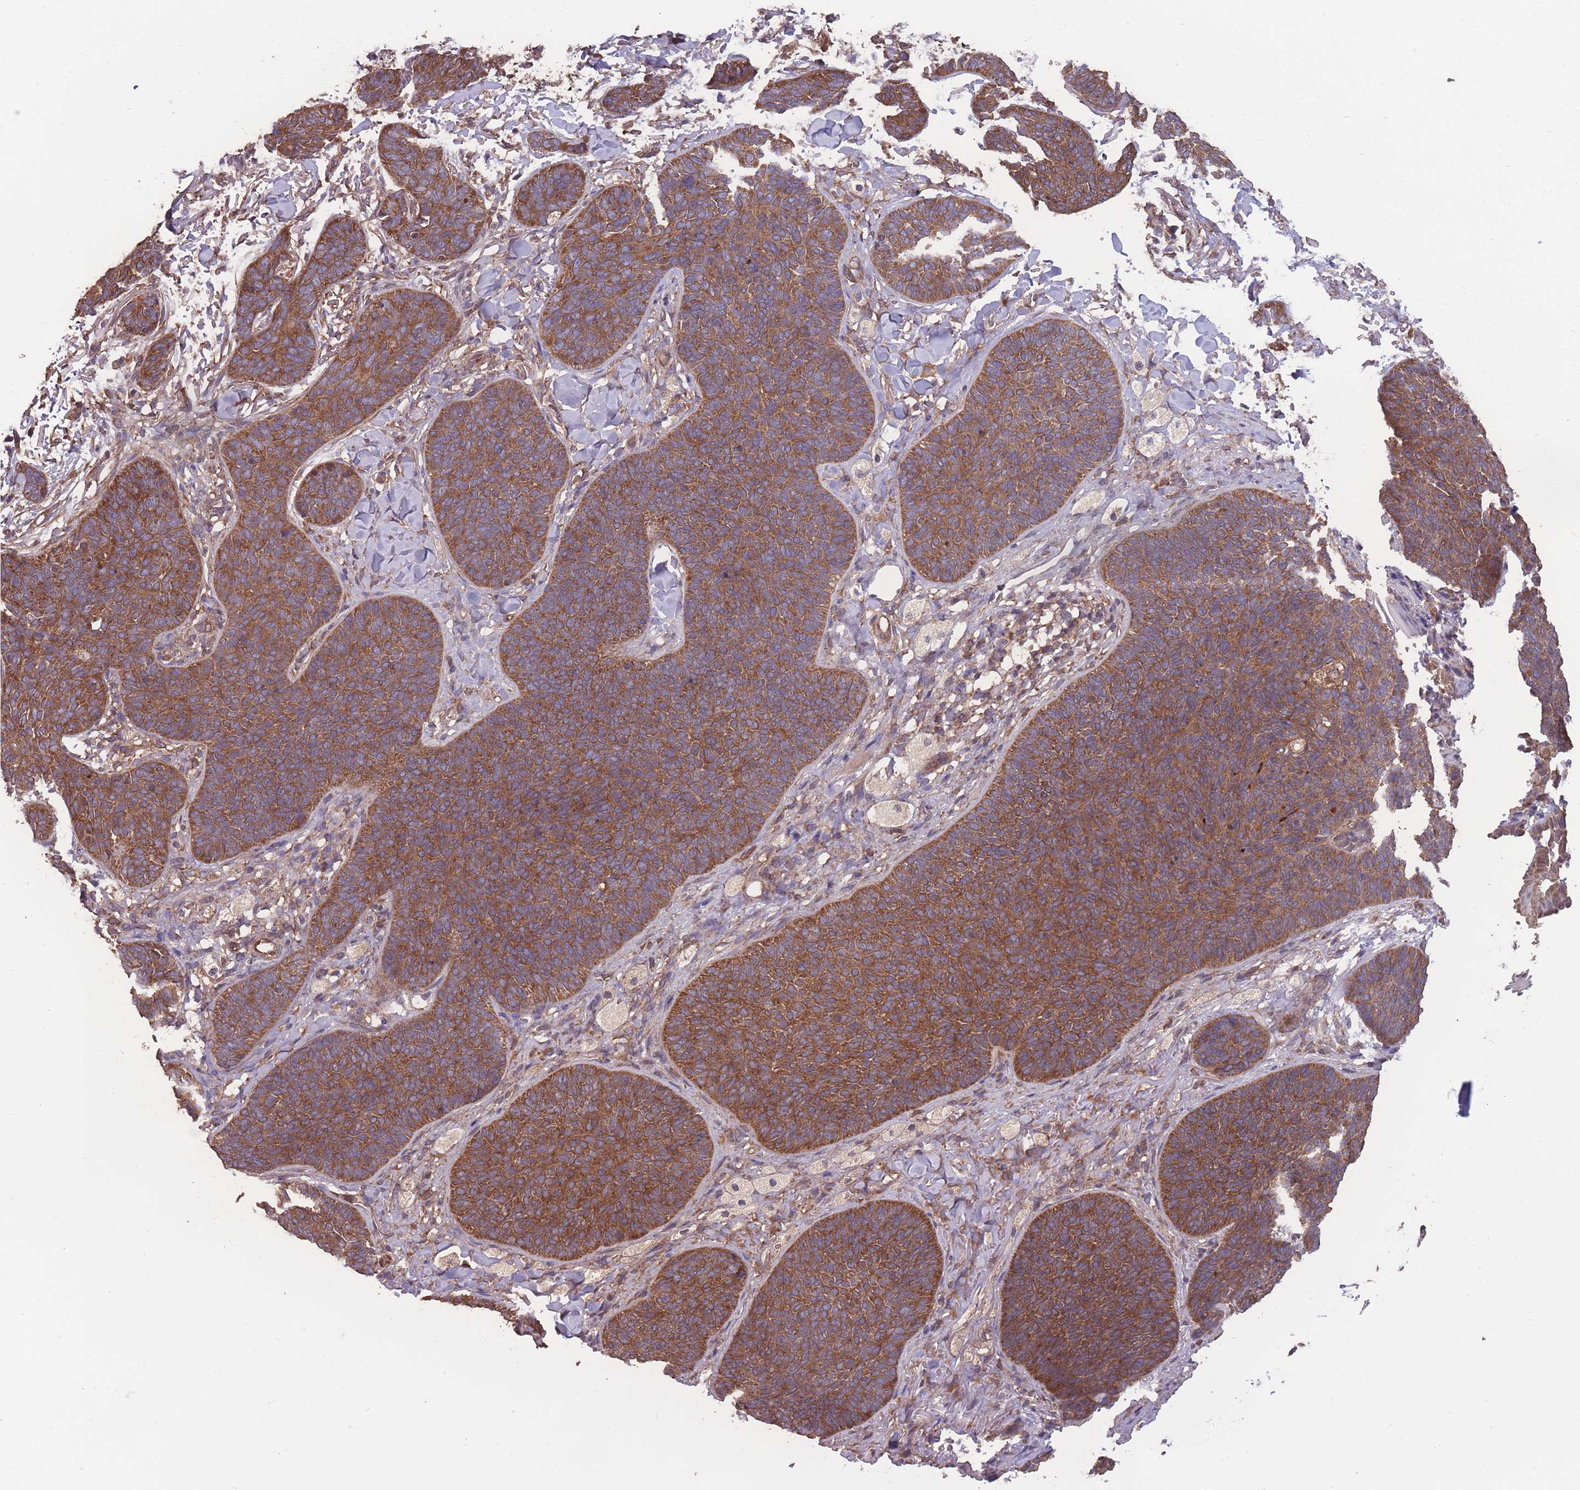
{"staining": {"intensity": "strong", "quantity": ">75%", "location": "cytoplasmic/membranous"}, "tissue": "skin cancer", "cell_type": "Tumor cells", "image_type": "cancer", "snomed": [{"axis": "morphology", "description": "Basal cell carcinoma"}, {"axis": "topography", "description": "Skin"}], "caption": "DAB (3,3'-diaminobenzidine) immunohistochemical staining of human basal cell carcinoma (skin) exhibits strong cytoplasmic/membranous protein staining in approximately >75% of tumor cells.", "gene": "ZPR1", "patient": {"sex": "male", "age": 85}}